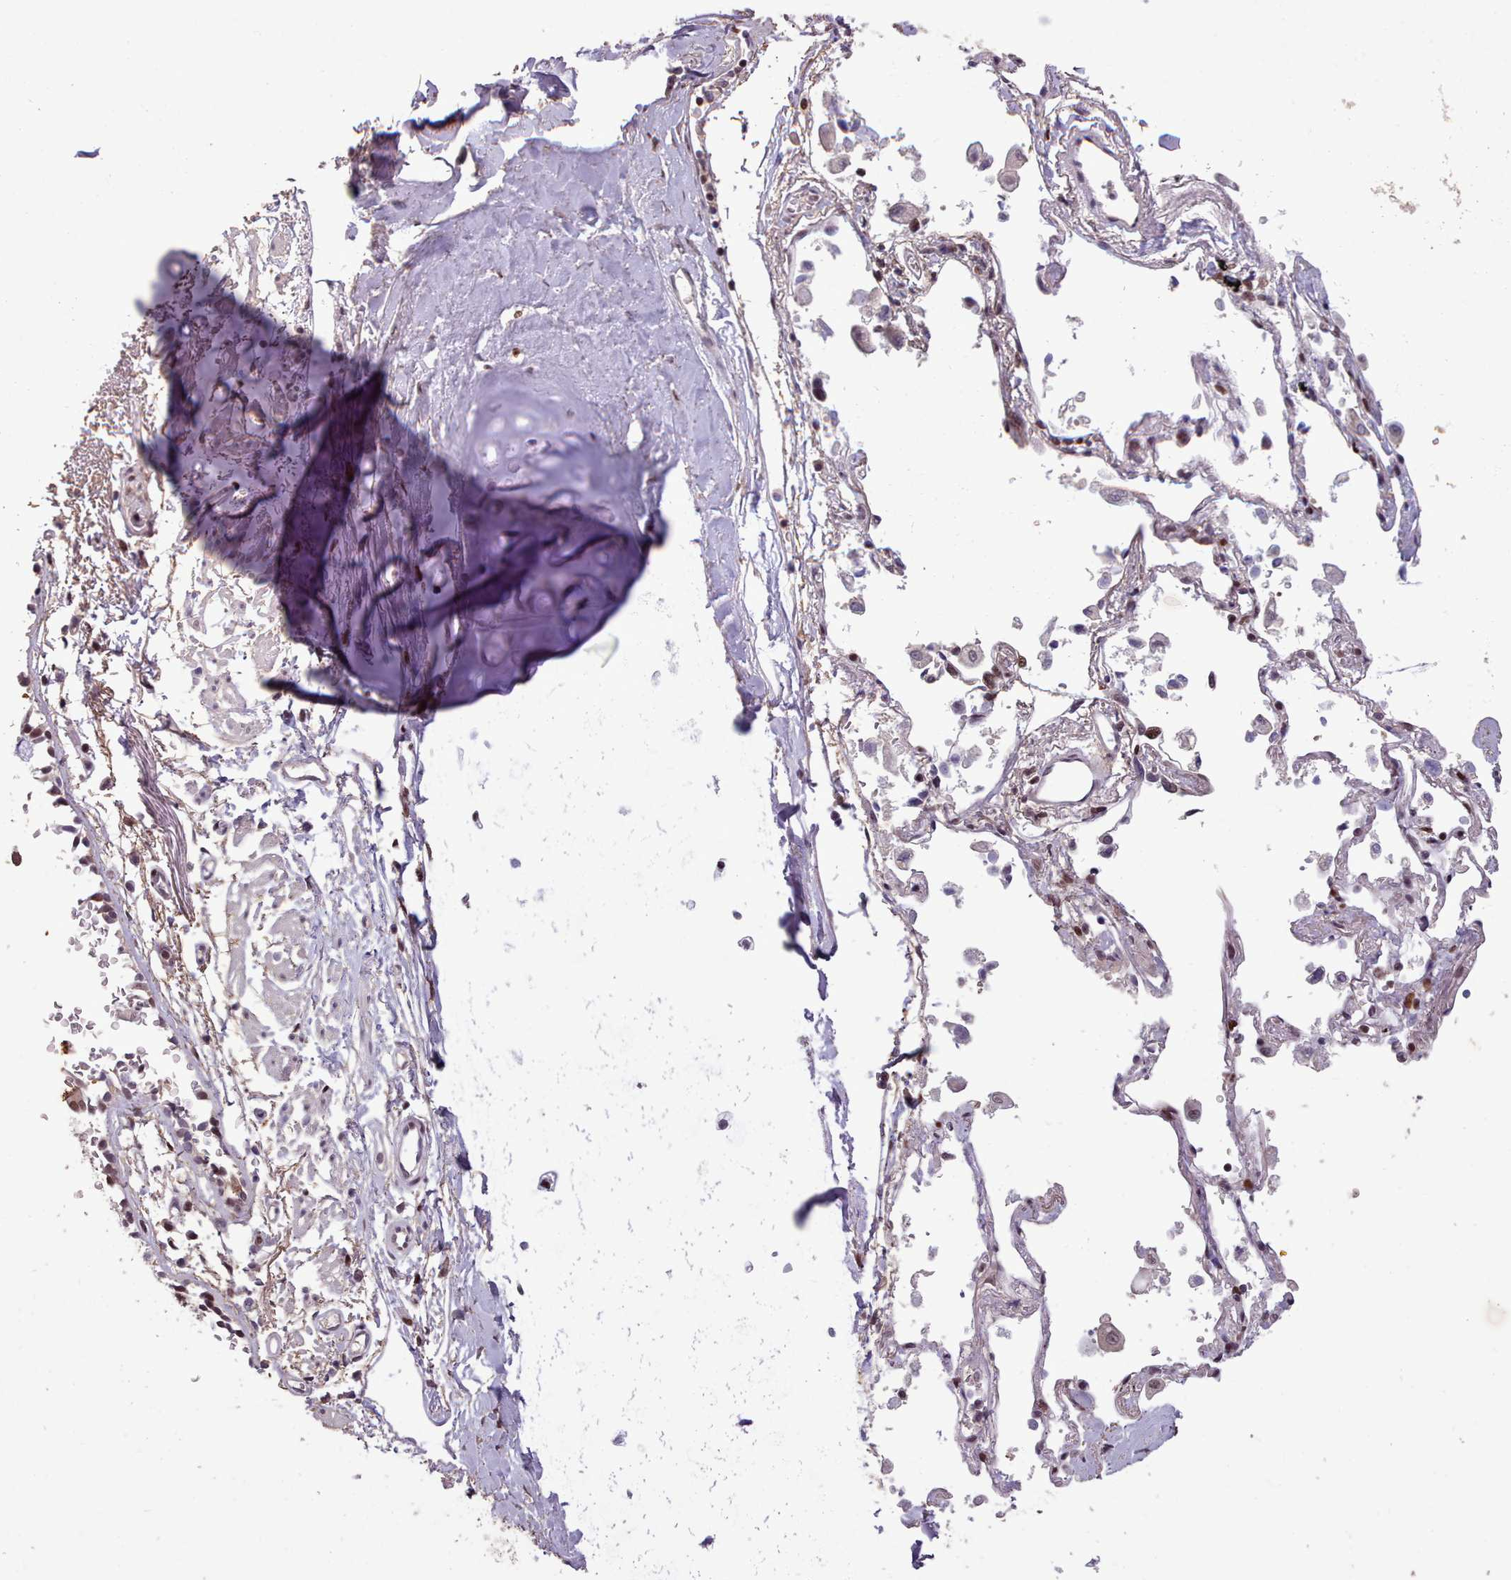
{"staining": {"intensity": "negative", "quantity": "none", "location": "none"}, "tissue": "soft tissue", "cell_type": "Chondrocytes", "image_type": "normal", "snomed": [{"axis": "morphology", "description": "Normal tissue, NOS"}, {"axis": "topography", "description": "Cartilage tissue"}], "caption": "Immunohistochemistry (IHC) micrograph of normal soft tissue: human soft tissue stained with DAB (3,3'-diaminobenzidine) displays no significant protein positivity in chondrocytes. (DAB immunohistochemistry, high magnification).", "gene": "ENSA", "patient": {"sex": "male", "age": 73}}